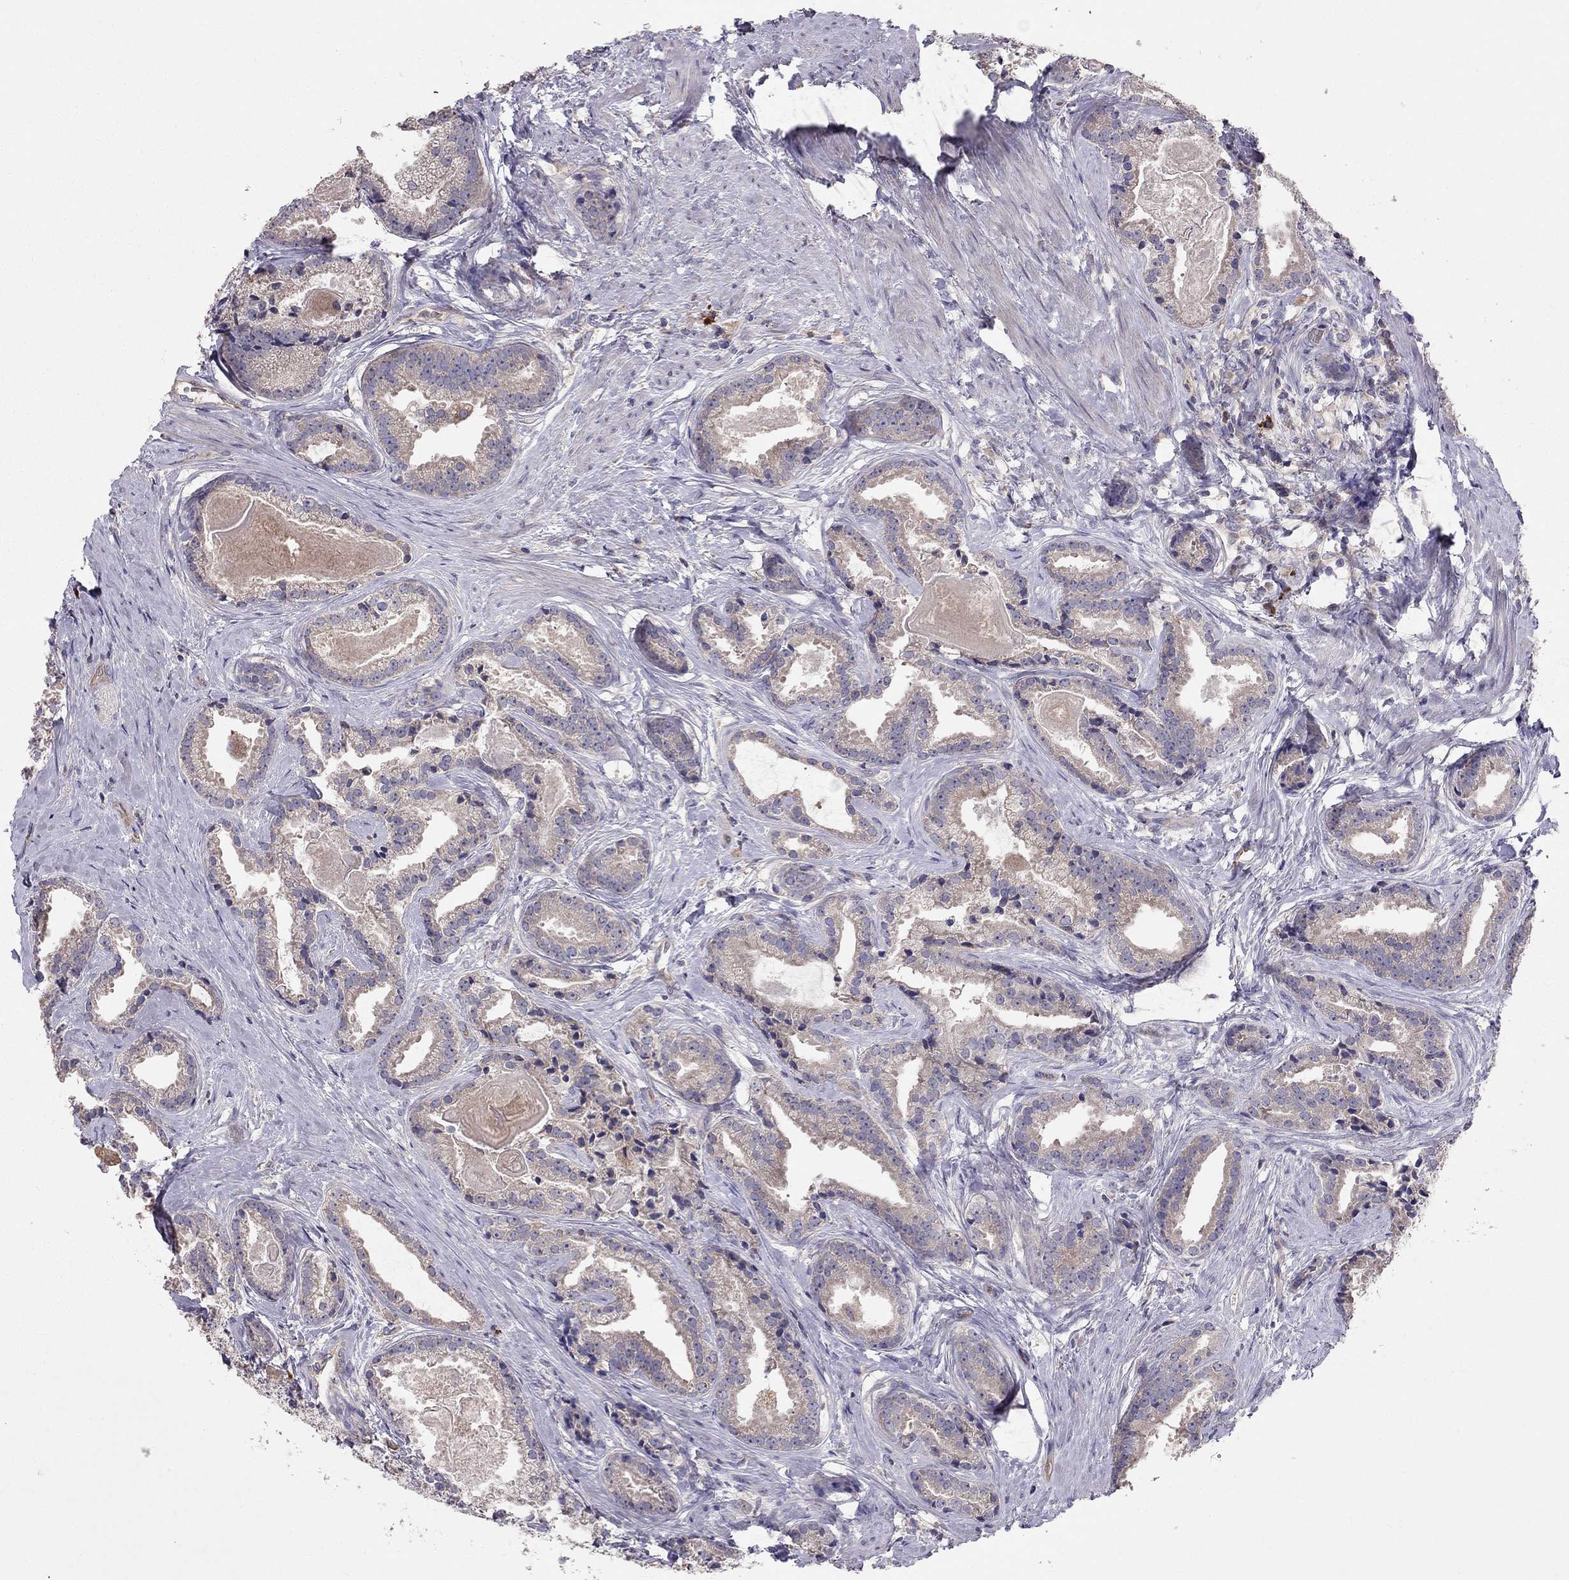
{"staining": {"intensity": "moderate", "quantity": "<25%", "location": "cytoplasmic/membranous"}, "tissue": "prostate cancer", "cell_type": "Tumor cells", "image_type": "cancer", "snomed": [{"axis": "morphology", "description": "Adenocarcinoma, NOS"}, {"axis": "morphology", "description": "Adenocarcinoma, High grade"}, {"axis": "topography", "description": "Prostate"}], "caption": "The micrograph demonstrates staining of adenocarcinoma (high-grade) (prostate), revealing moderate cytoplasmic/membranous protein positivity (brown color) within tumor cells.", "gene": "PIK3CG", "patient": {"sex": "male", "age": 64}}